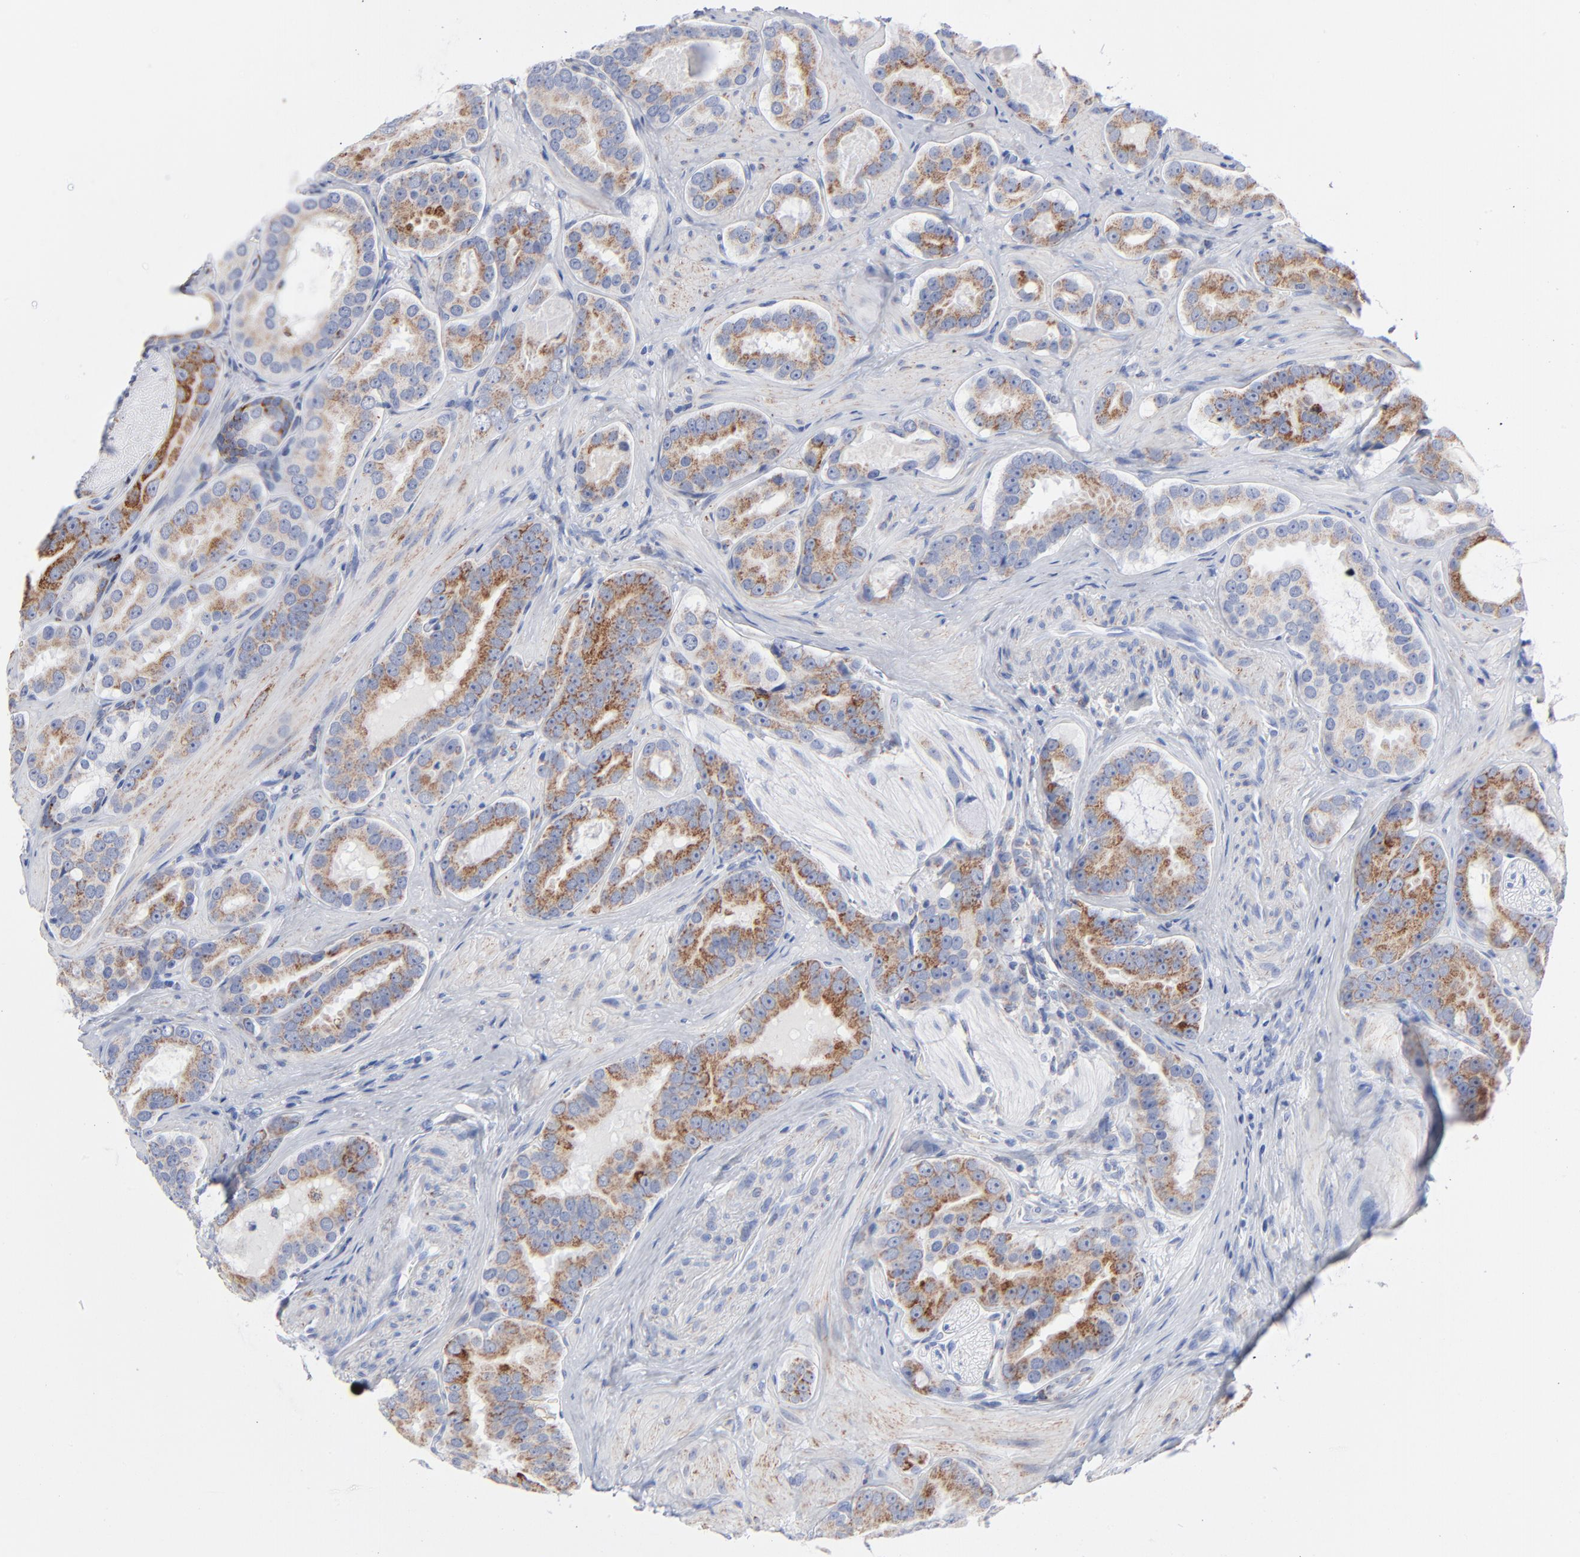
{"staining": {"intensity": "weak", "quantity": ">75%", "location": "cytoplasmic/membranous"}, "tissue": "prostate cancer", "cell_type": "Tumor cells", "image_type": "cancer", "snomed": [{"axis": "morphology", "description": "Adenocarcinoma, Low grade"}, {"axis": "topography", "description": "Prostate"}], "caption": "Immunohistochemistry (IHC) (DAB (3,3'-diaminobenzidine)) staining of low-grade adenocarcinoma (prostate) demonstrates weak cytoplasmic/membranous protein positivity in about >75% of tumor cells. Using DAB (3,3'-diaminobenzidine) (brown) and hematoxylin (blue) stains, captured at high magnification using brightfield microscopy.", "gene": "CHCHD10", "patient": {"sex": "male", "age": 59}}